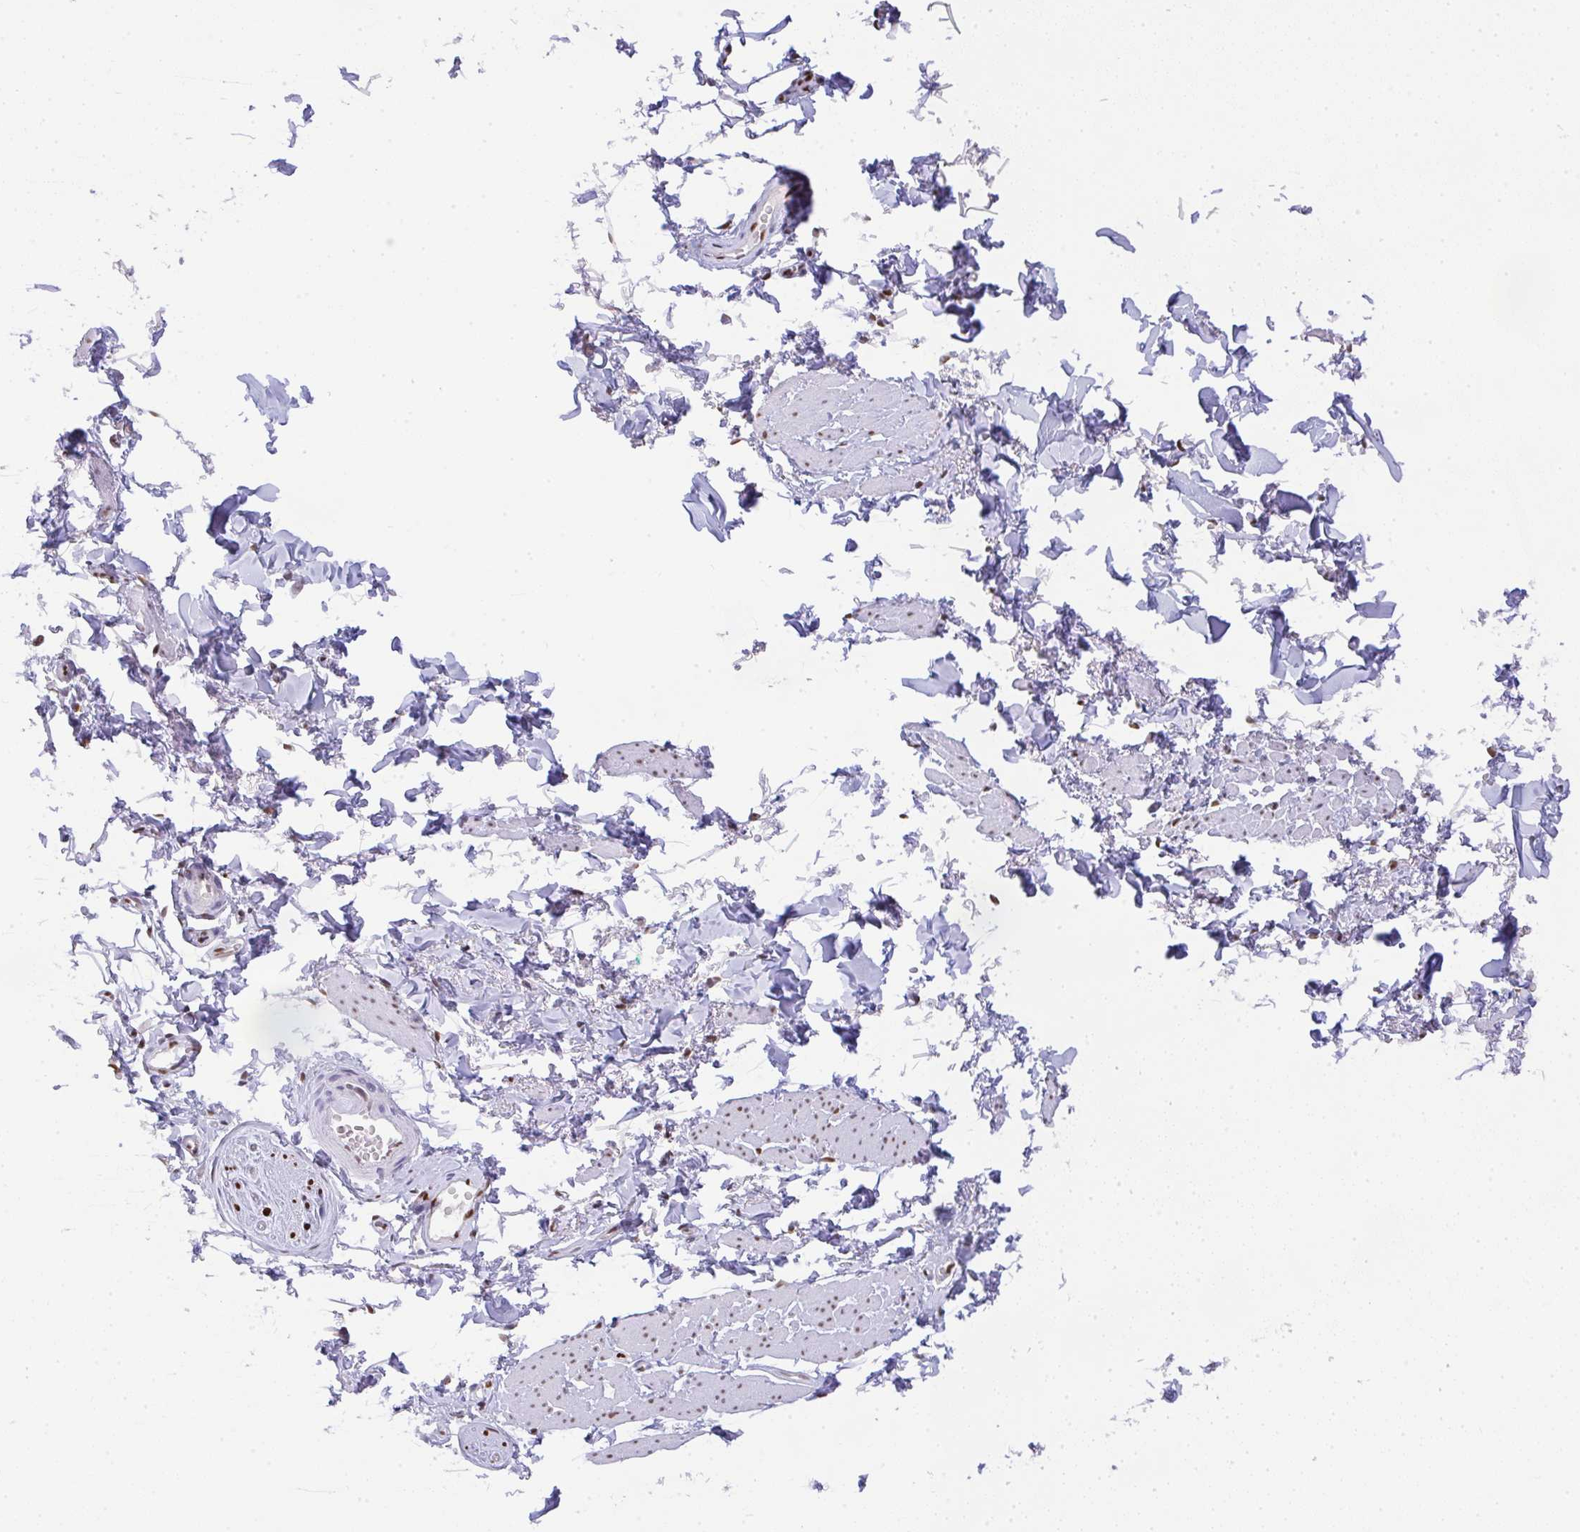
{"staining": {"intensity": "negative", "quantity": "none", "location": "none"}, "tissue": "adipose tissue", "cell_type": "Adipocytes", "image_type": "normal", "snomed": [{"axis": "morphology", "description": "Normal tissue, NOS"}, {"axis": "topography", "description": "Vulva"}, {"axis": "topography", "description": "Peripheral nerve tissue"}], "caption": "This is a photomicrograph of immunohistochemistry staining of normal adipose tissue, which shows no staining in adipocytes.", "gene": "BBX", "patient": {"sex": "female", "age": 66}}